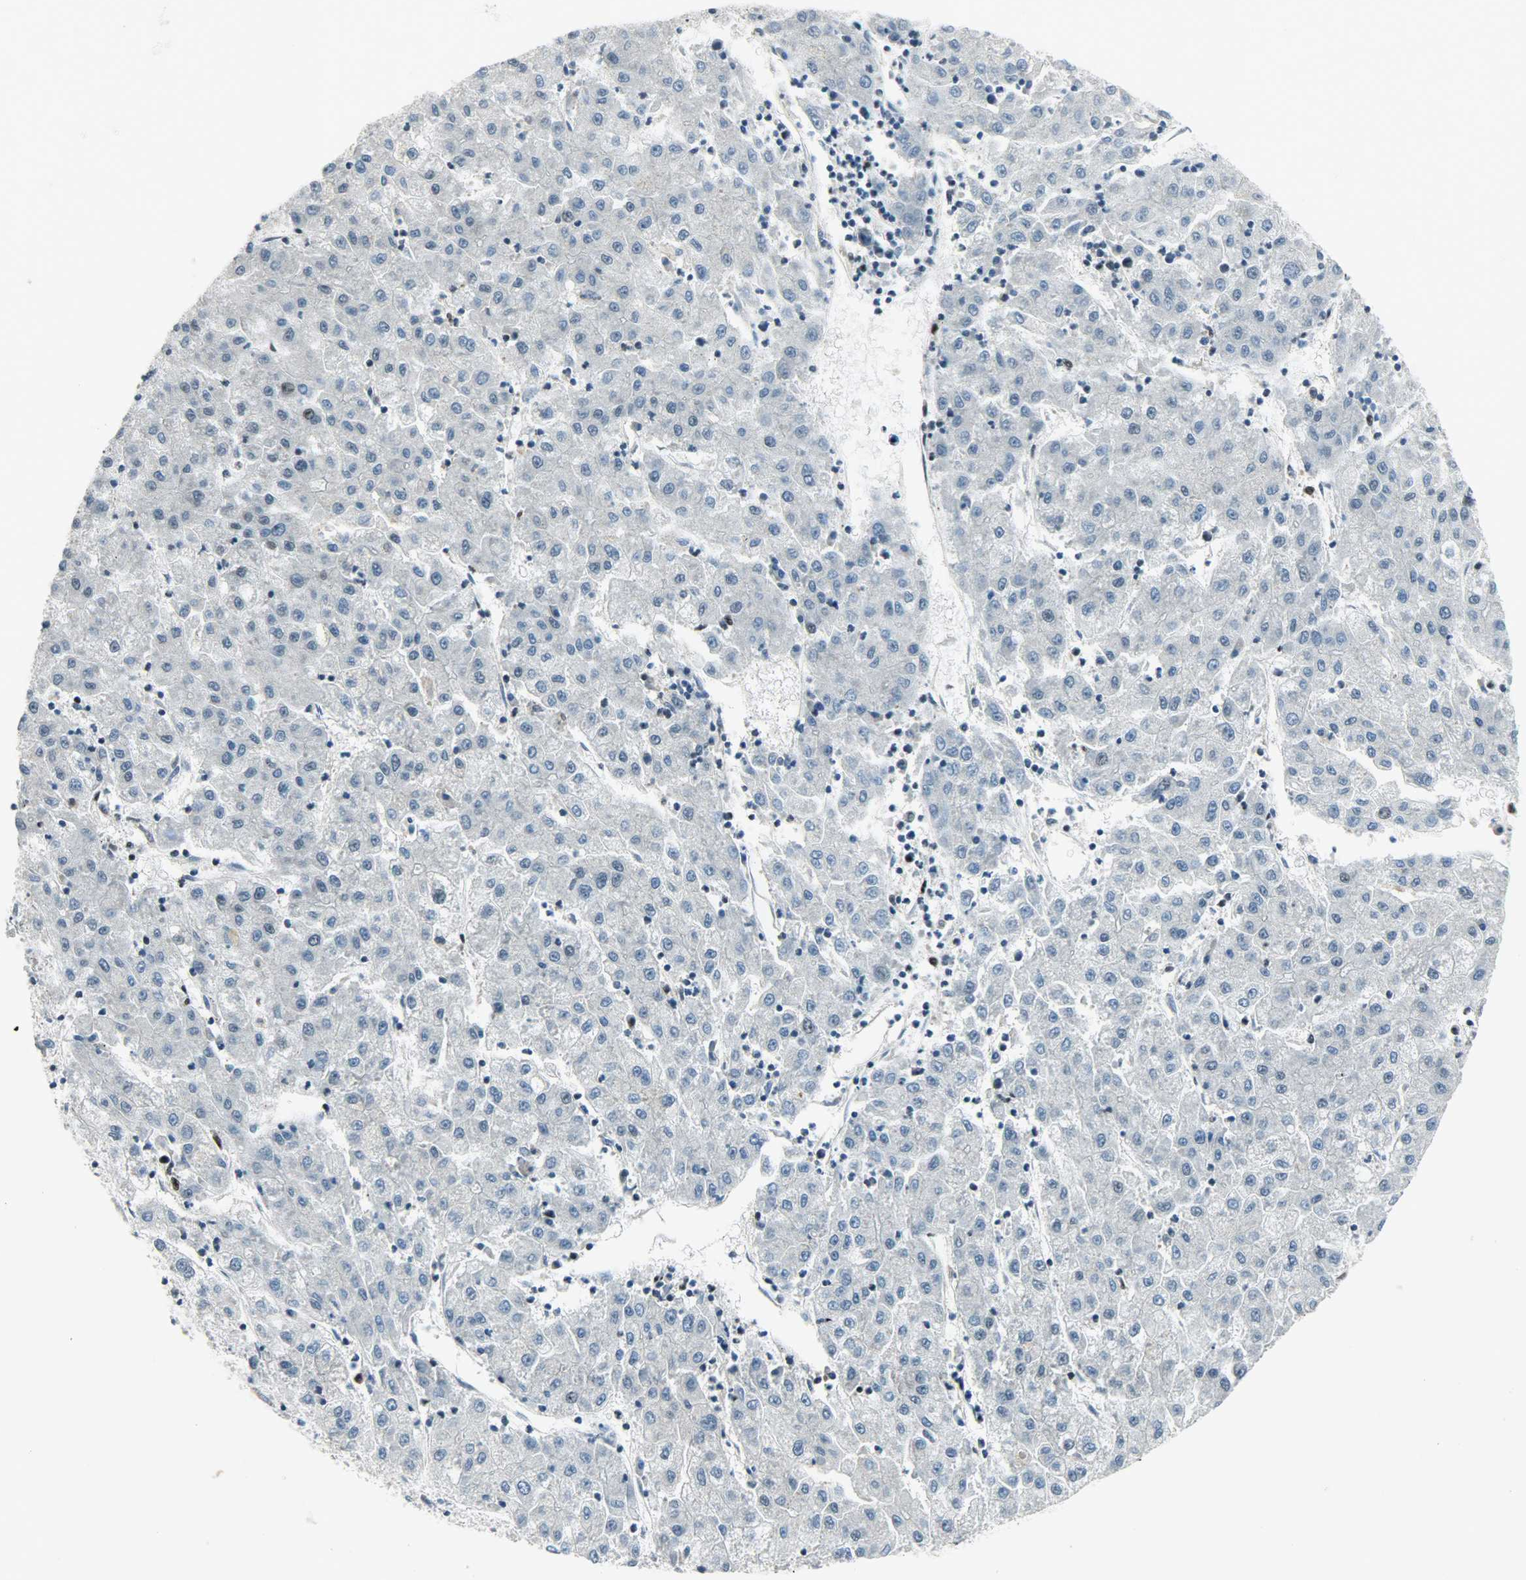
{"staining": {"intensity": "negative", "quantity": "none", "location": "none"}, "tissue": "liver cancer", "cell_type": "Tumor cells", "image_type": "cancer", "snomed": [{"axis": "morphology", "description": "Carcinoma, Hepatocellular, NOS"}, {"axis": "topography", "description": "Liver"}], "caption": "Protein analysis of hepatocellular carcinoma (liver) demonstrates no significant expression in tumor cells.", "gene": "IL15", "patient": {"sex": "male", "age": 72}}